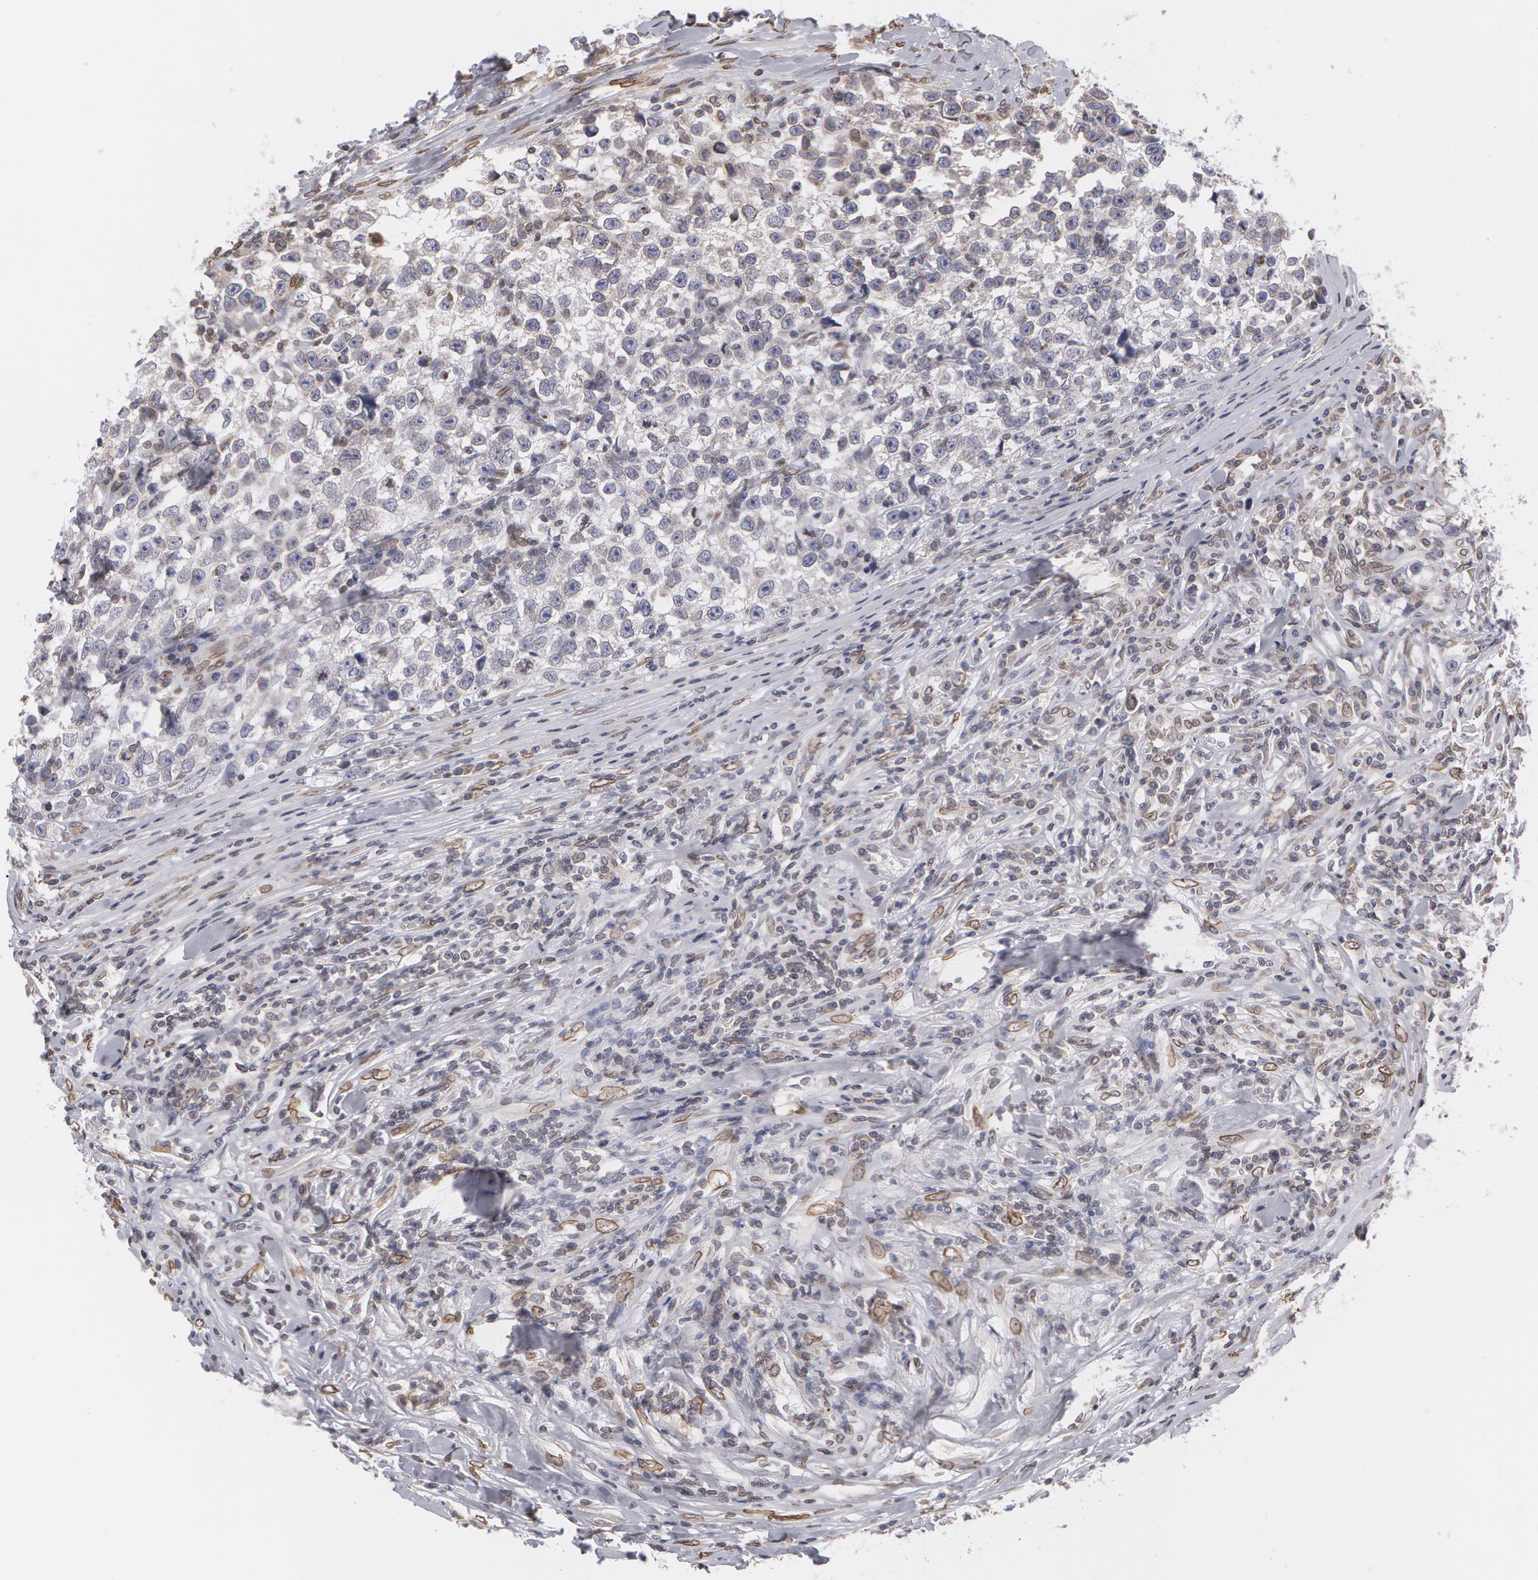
{"staining": {"intensity": "negative", "quantity": "none", "location": "none"}, "tissue": "testis cancer", "cell_type": "Tumor cells", "image_type": "cancer", "snomed": [{"axis": "morphology", "description": "Seminoma, NOS"}, {"axis": "morphology", "description": "Carcinoma, Embryonal, NOS"}, {"axis": "topography", "description": "Testis"}], "caption": "Tumor cells show no significant expression in seminoma (testis).", "gene": "EMD", "patient": {"sex": "male", "age": 30}}